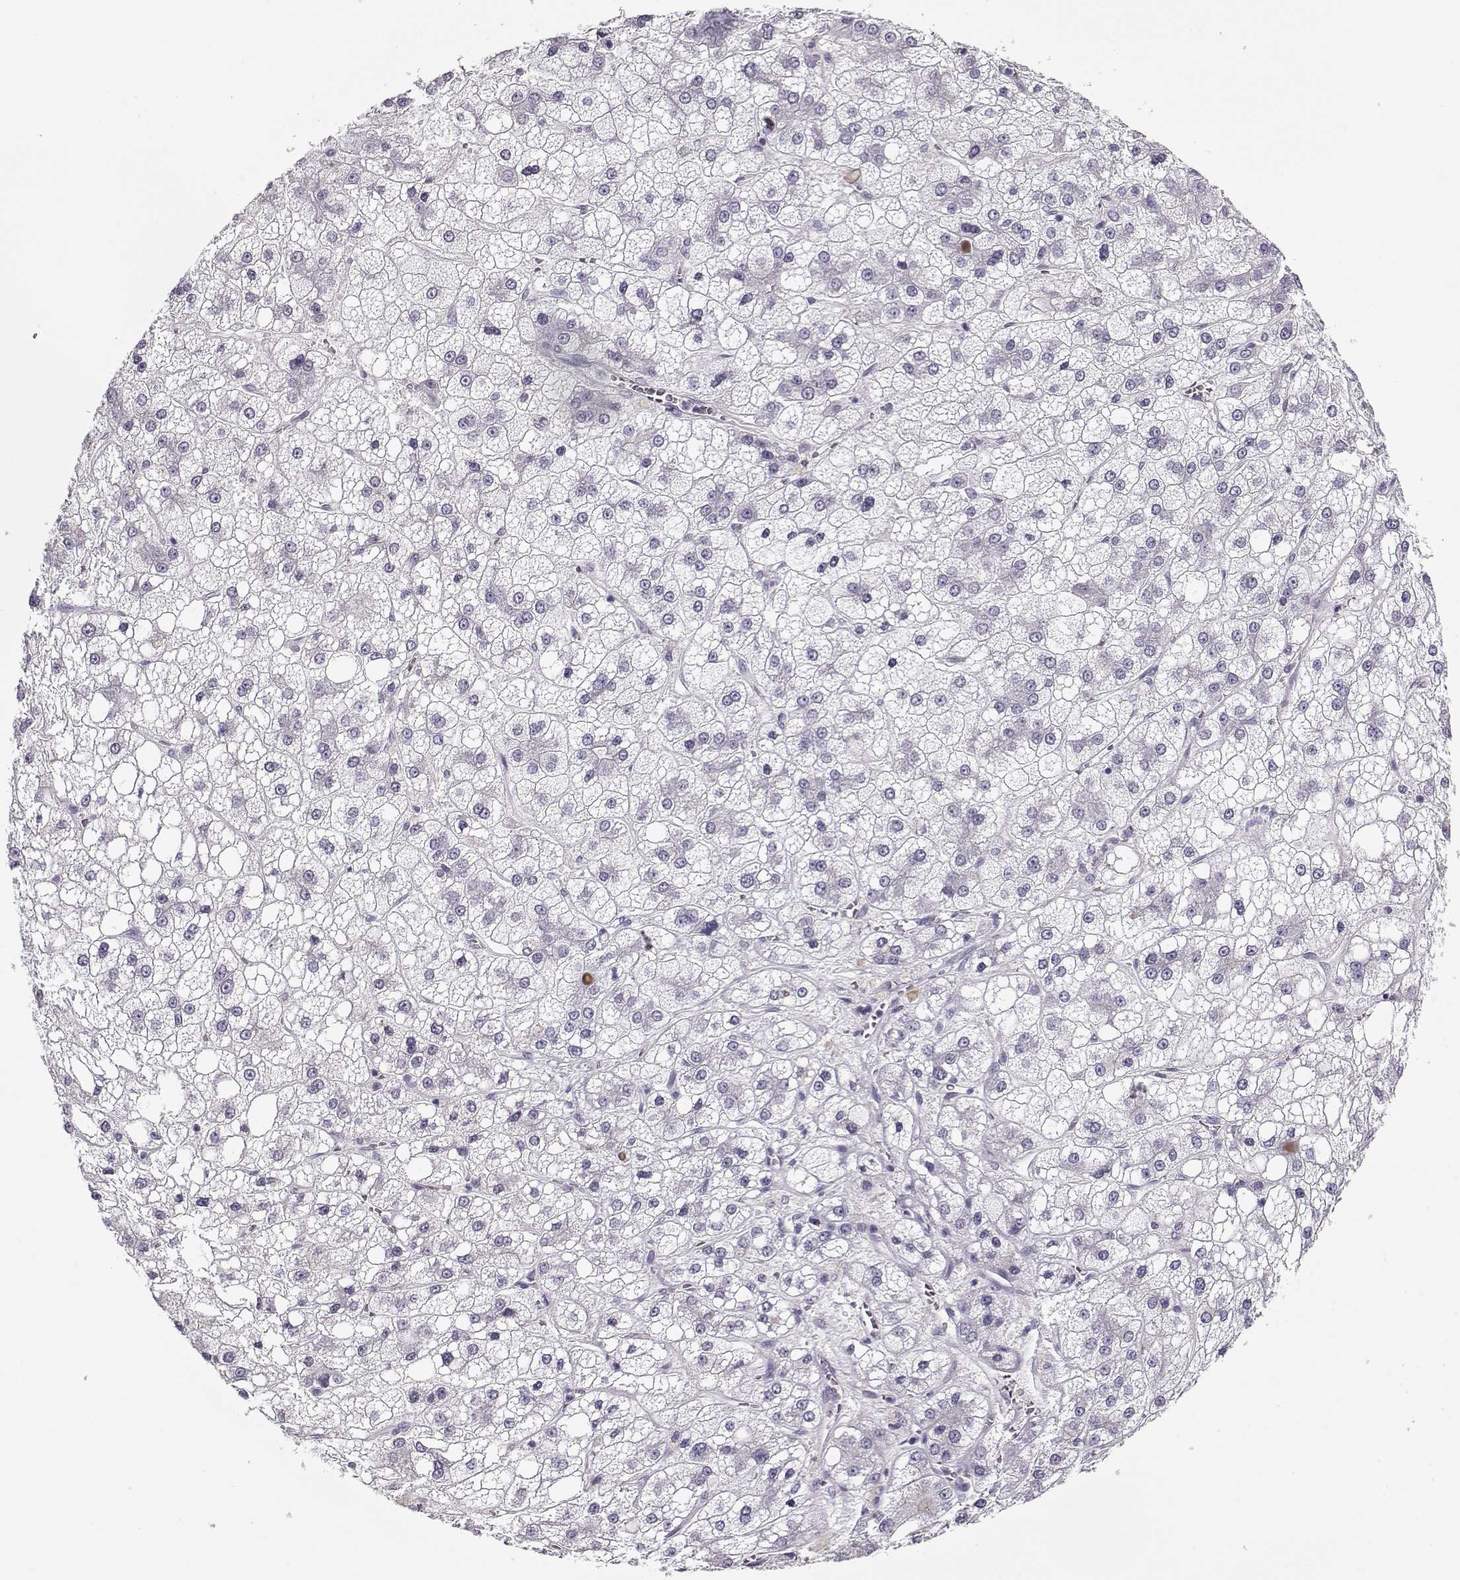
{"staining": {"intensity": "negative", "quantity": "none", "location": "none"}, "tissue": "liver cancer", "cell_type": "Tumor cells", "image_type": "cancer", "snomed": [{"axis": "morphology", "description": "Carcinoma, Hepatocellular, NOS"}, {"axis": "topography", "description": "Liver"}], "caption": "Immunohistochemistry histopathology image of human liver cancer stained for a protein (brown), which exhibits no staining in tumor cells.", "gene": "CCDC136", "patient": {"sex": "male", "age": 73}}